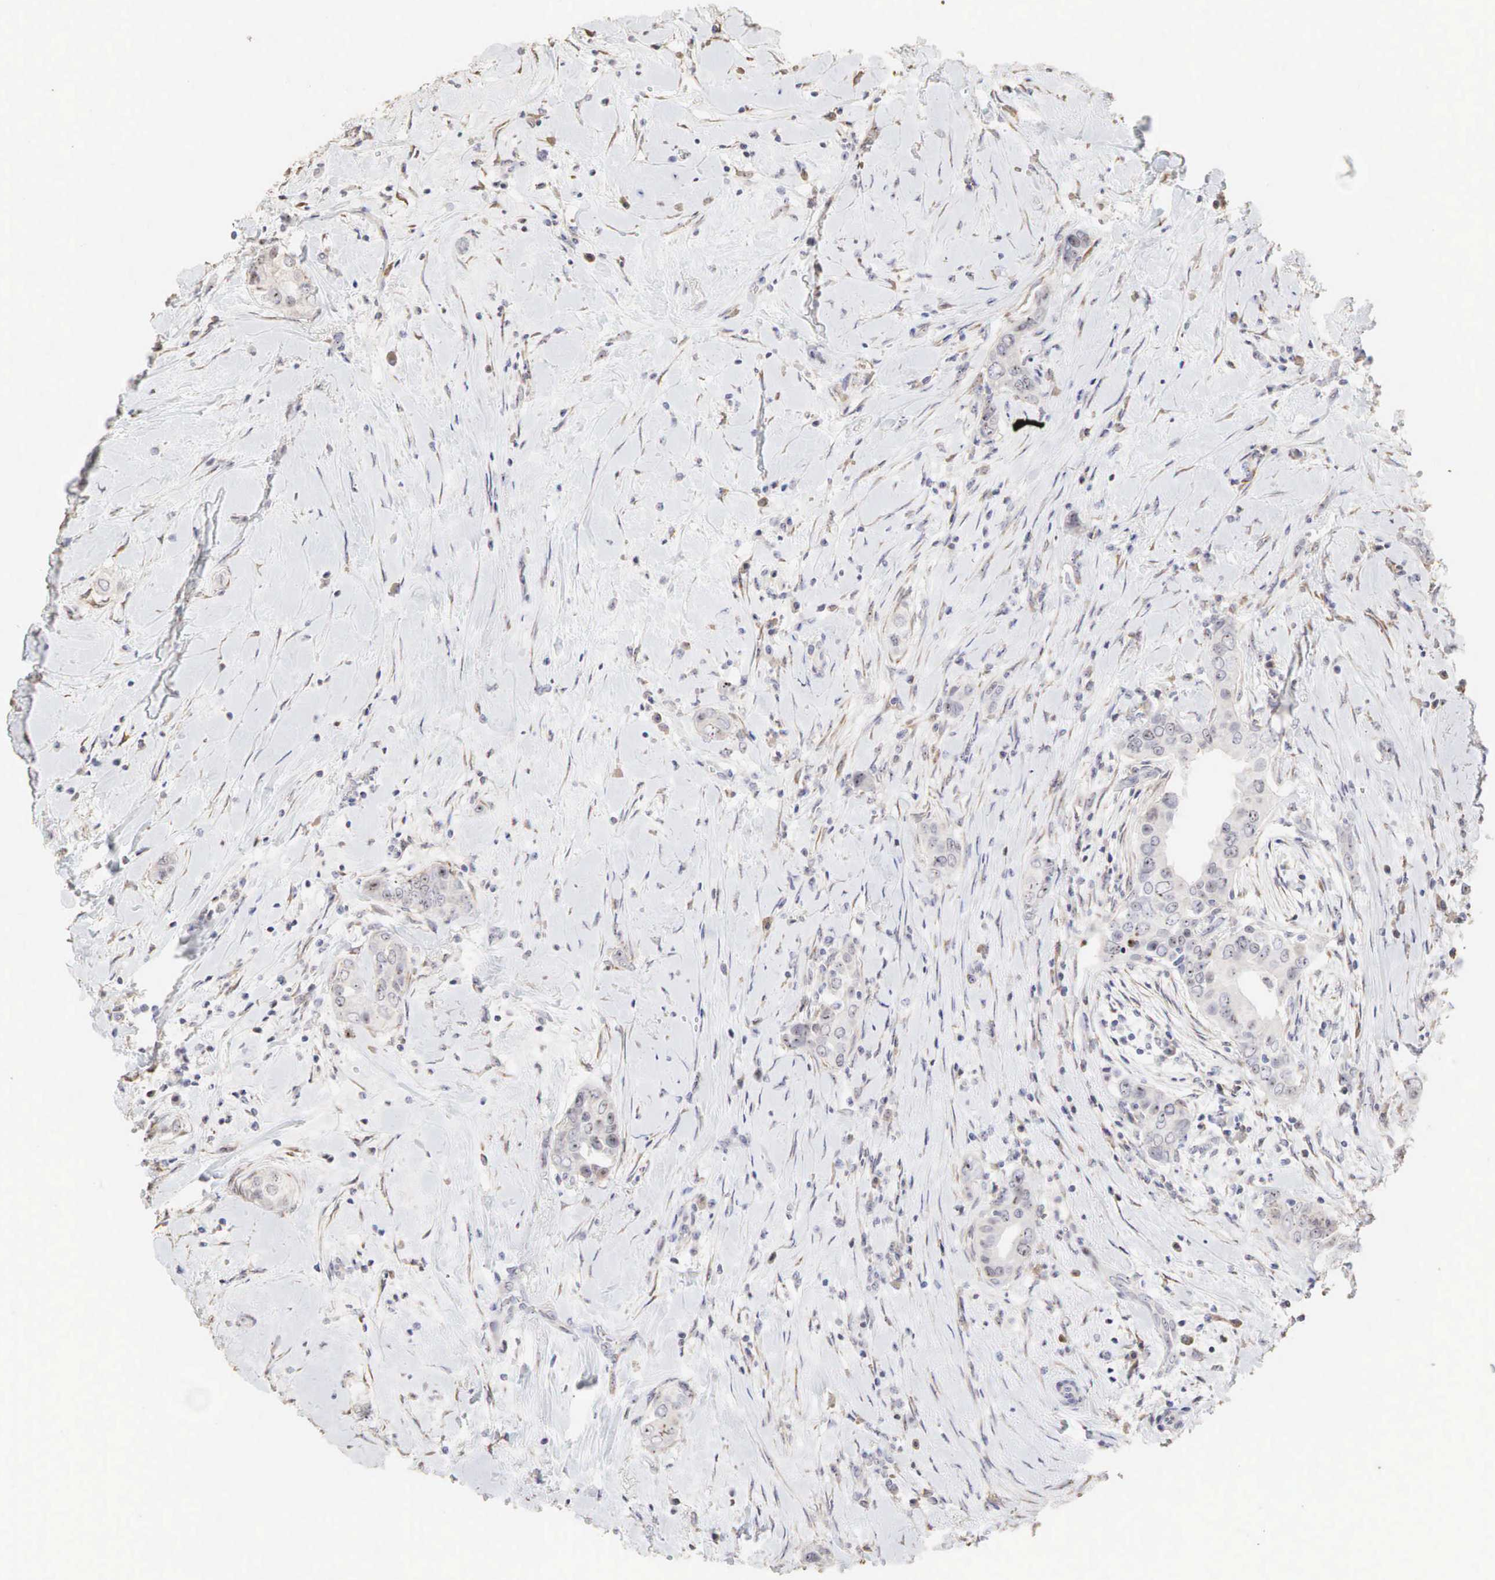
{"staining": {"intensity": "strong", "quantity": "25%-75%", "location": "cytoplasmic/membranous,nuclear"}, "tissue": "breast cancer", "cell_type": "Tumor cells", "image_type": "cancer", "snomed": [{"axis": "morphology", "description": "Duct carcinoma"}, {"axis": "topography", "description": "Breast"}], "caption": "This image reveals immunohistochemistry staining of infiltrating ductal carcinoma (breast), with high strong cytoplasmic/membranous and nuclear expression in about 25%-75% of tumor cells.", "gene": "DKC1", "patient": {"sex": "female", "age": 55}}